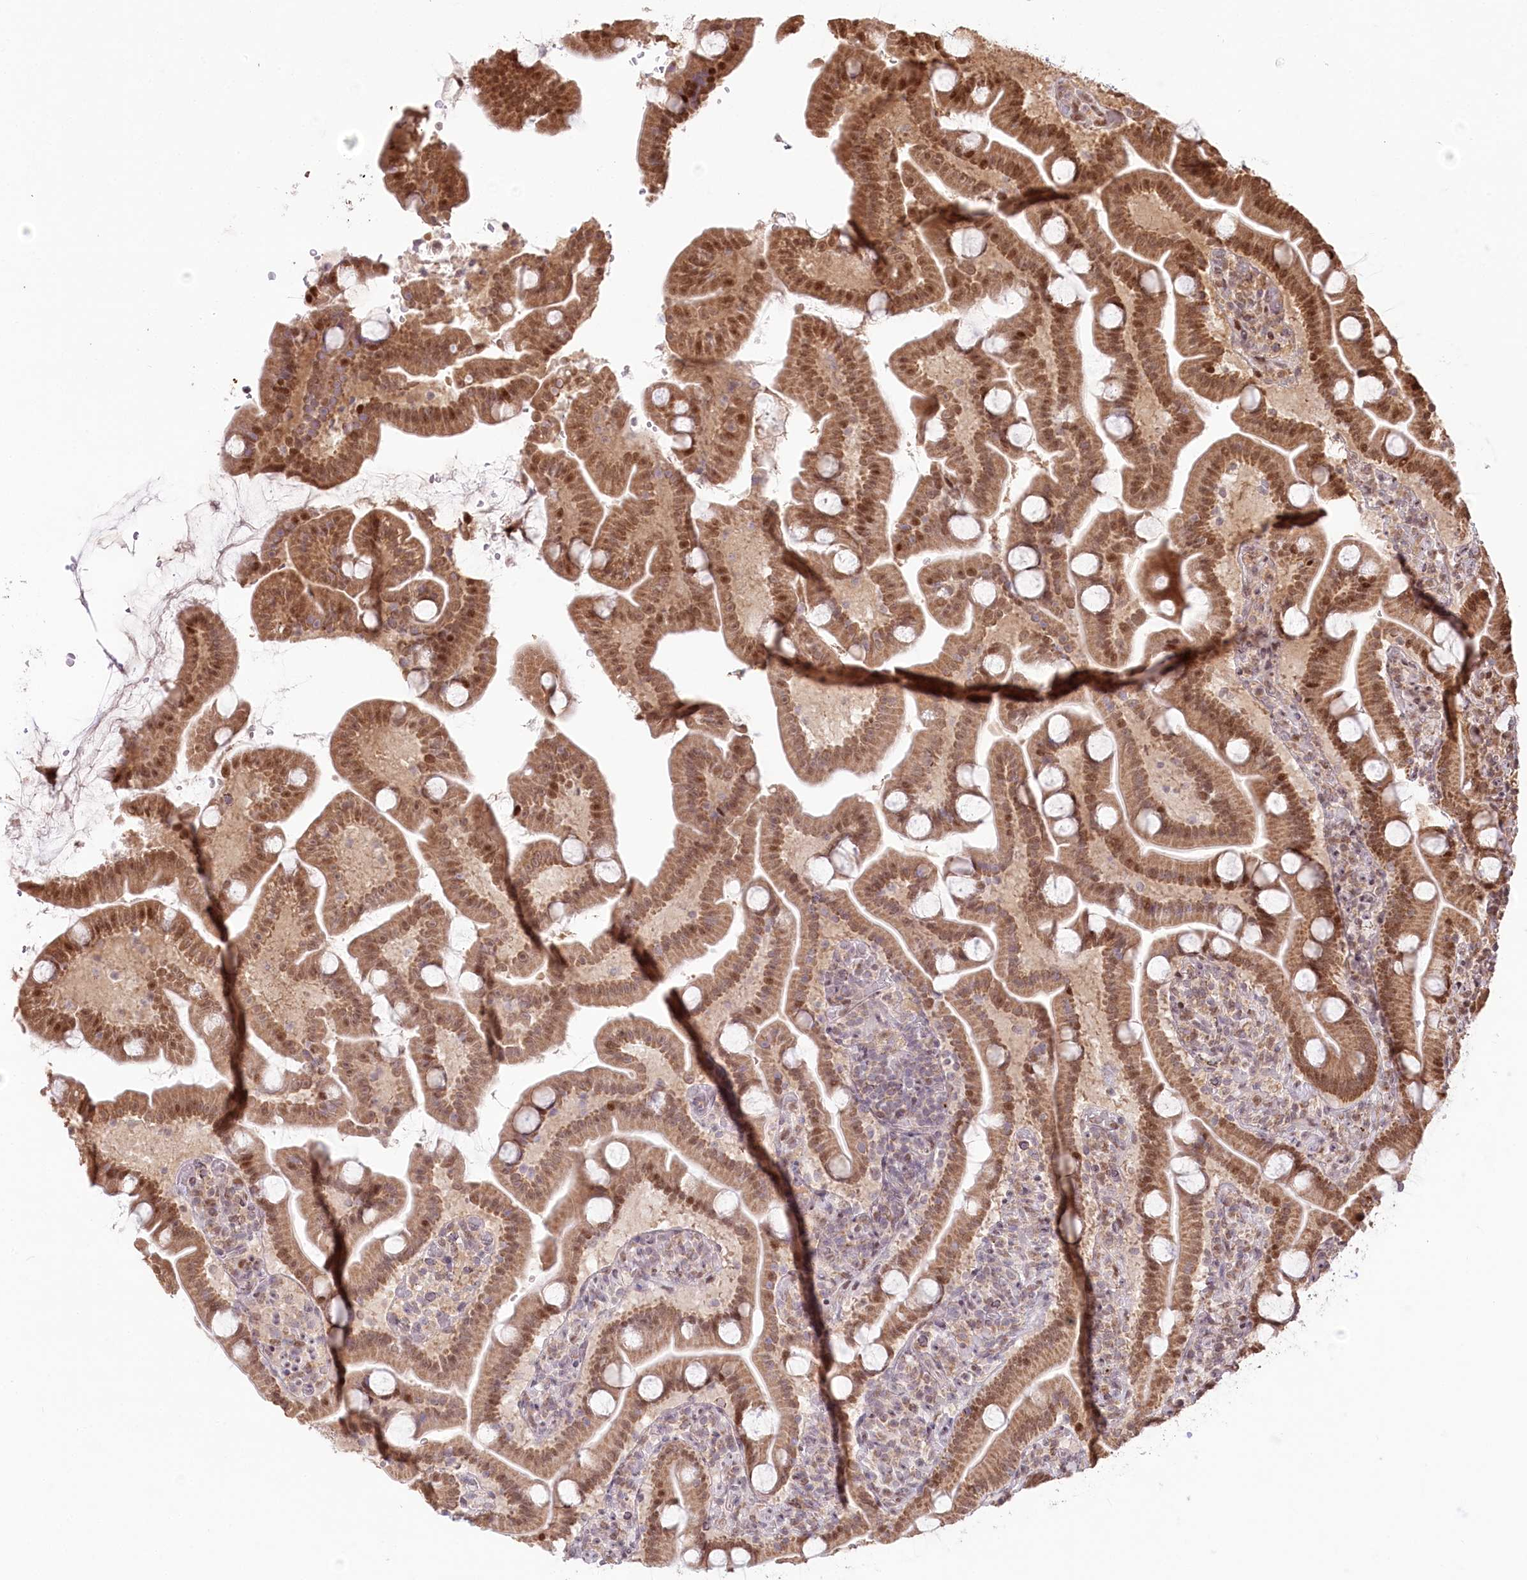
{"staining": {"intensity": "moderate", "quantity": ">75%", "location": "cytoplasmic/membranous,nuclear"}, "tissue": "duodenum", "cell_type": "Glandular cells", "image_type": "normal", "snomed": [{"axis": "morphology", "description": "Normal tissue, NOS"}, {"axis": "topography", "description": "Duodenum"}], "caption": "Immunohistochemical staining of benign duodenum exhibits >75% levels of moderate cytoplasmic/membranous,nuclear protein staining in about >75% of glandular cells. Nuclei are stained in blue.", "gene": "PYURF", "patient": {"sex": "male", "age": 55}}